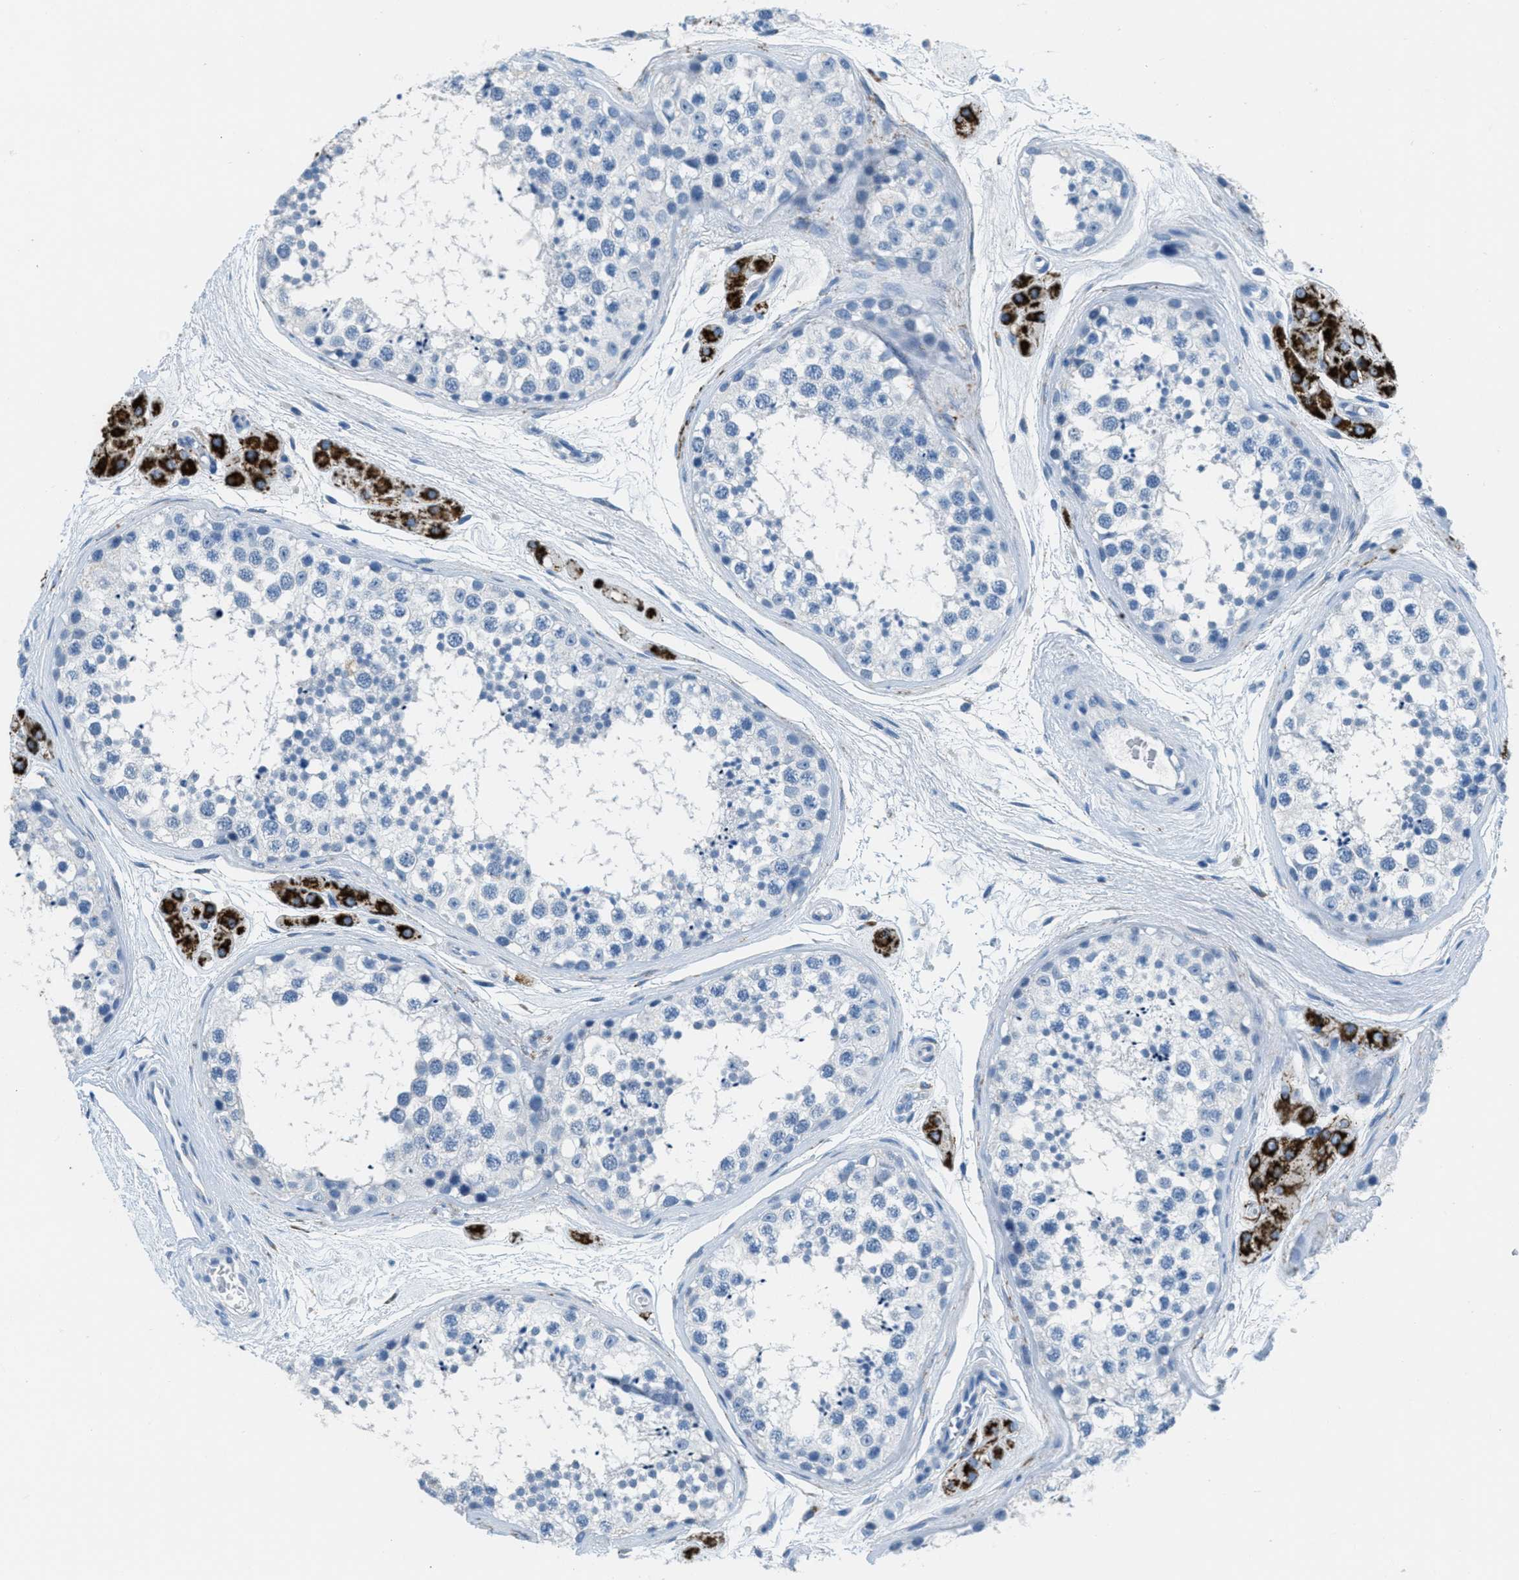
{"staining": {"intensity": "negative", "quantity": "none", "location": "none"}, "tissue": "testis", "cell_type": "Cells in seminiferous ducts", "image_type": "normal", "snomed": [{"axis": "morphology", "description": "Normal tissue, NOS"}, {"axis": "topography", "description": "Testis"}], "caption": "Image shows no protein positivity in cells in seminiferous ducts of normal testis. The staining is performed using DAB (3,3'-diaminobenzidine) brown chromogen with nuclei counter-stained in using hematoxylin.", "gene": "MGARP", "patient": {"sex": "male", "age": 56}}